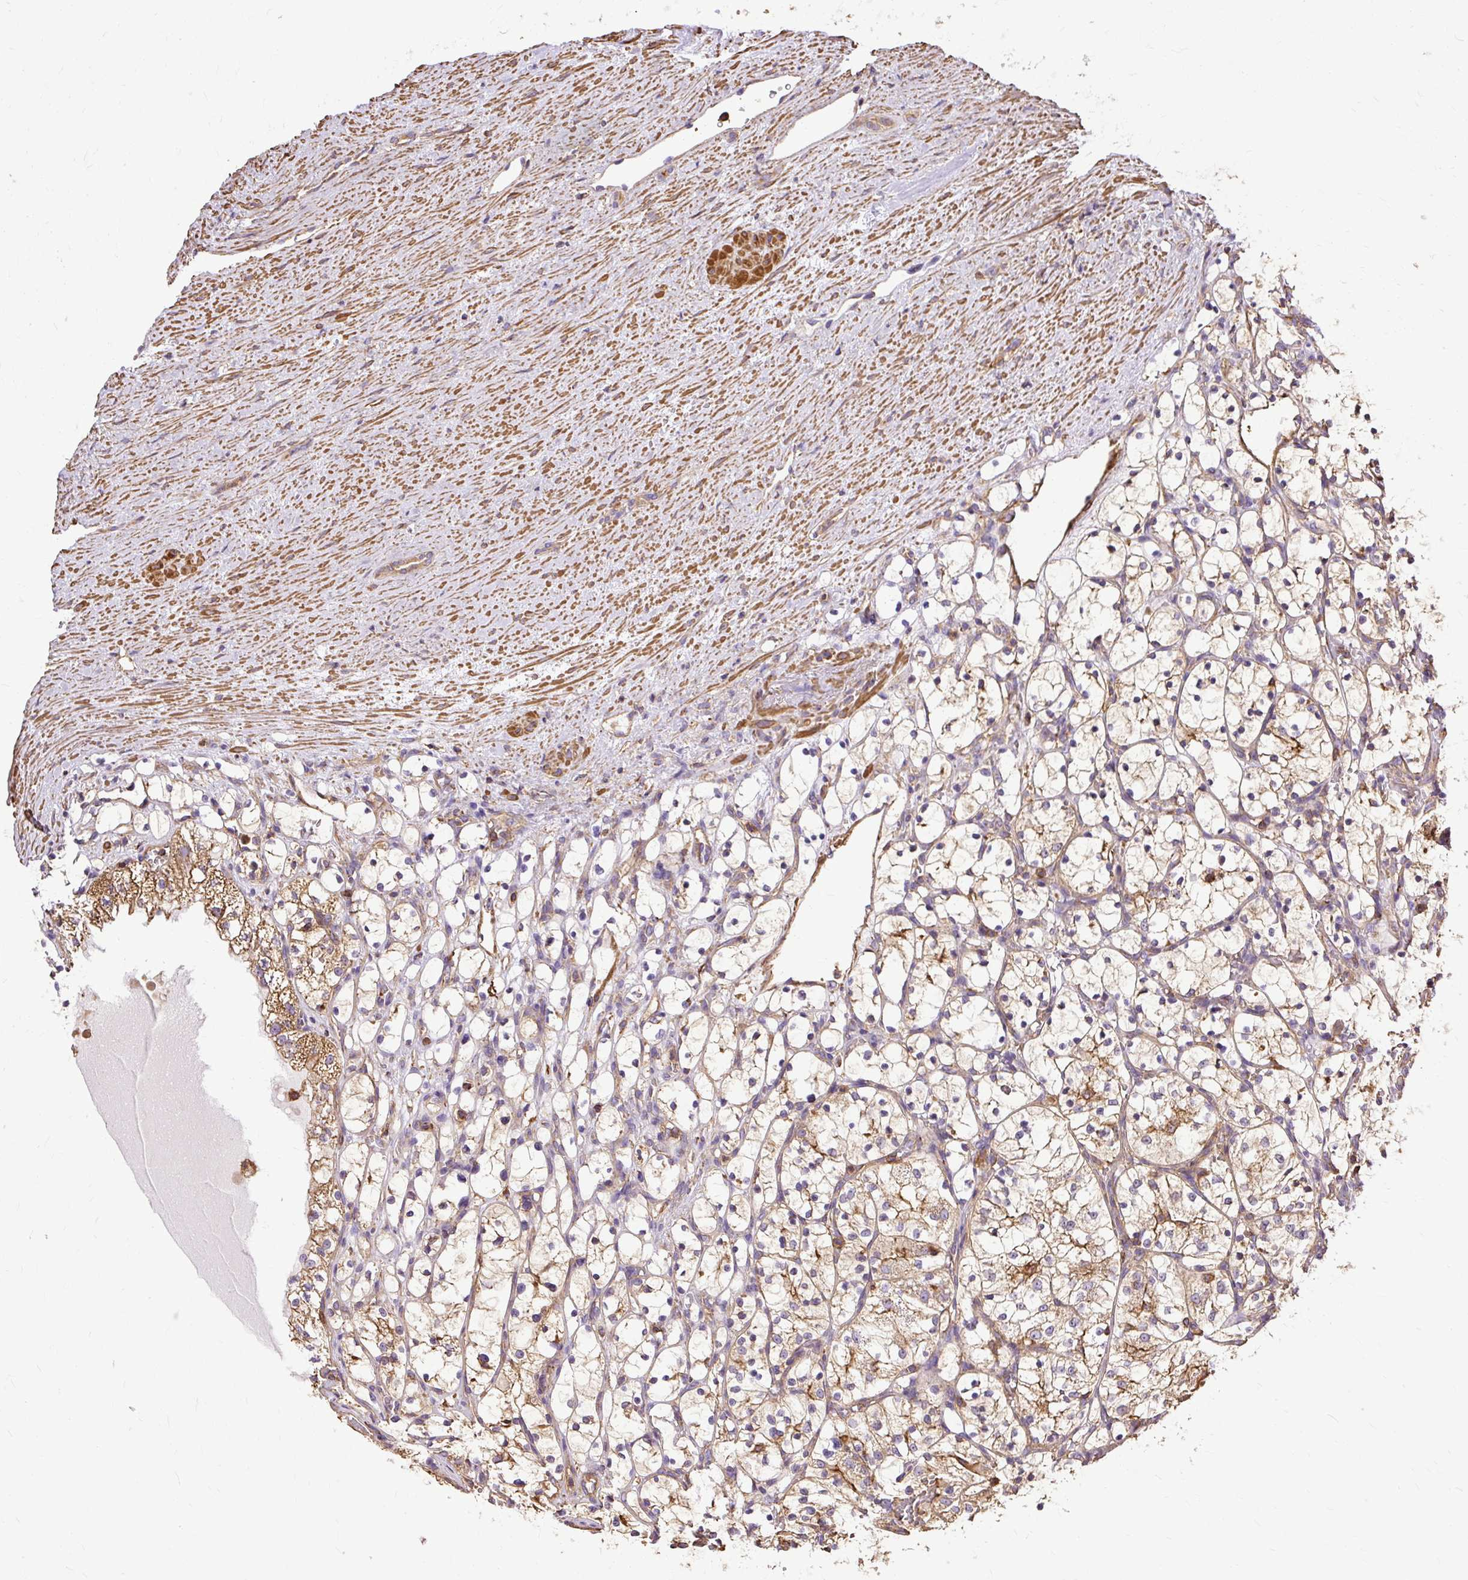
{"staining": {"intensity": "moderate", "quantity": "<25%", "location": "cytoplasmic/membranous"}, "tissue": "renal cancer", "cell_type": "Tumor cells", "image_type": "cancer", "snomed": [{"axis": "morphology", "description": "Adenocarcinoma, NOS"}, {"axis": "topography", "description": "Kidney"}], "caption": "Immunohistochemical staining of renal adenocarcinoma shows low levels of moderate cytoplasmic/membranous protein positivity in about <25% of tumor cells. (IHC, brightfield microscopy, high magnification).", "gene": "KLHL11", "patient": {"sex": "female", "age": 69}}